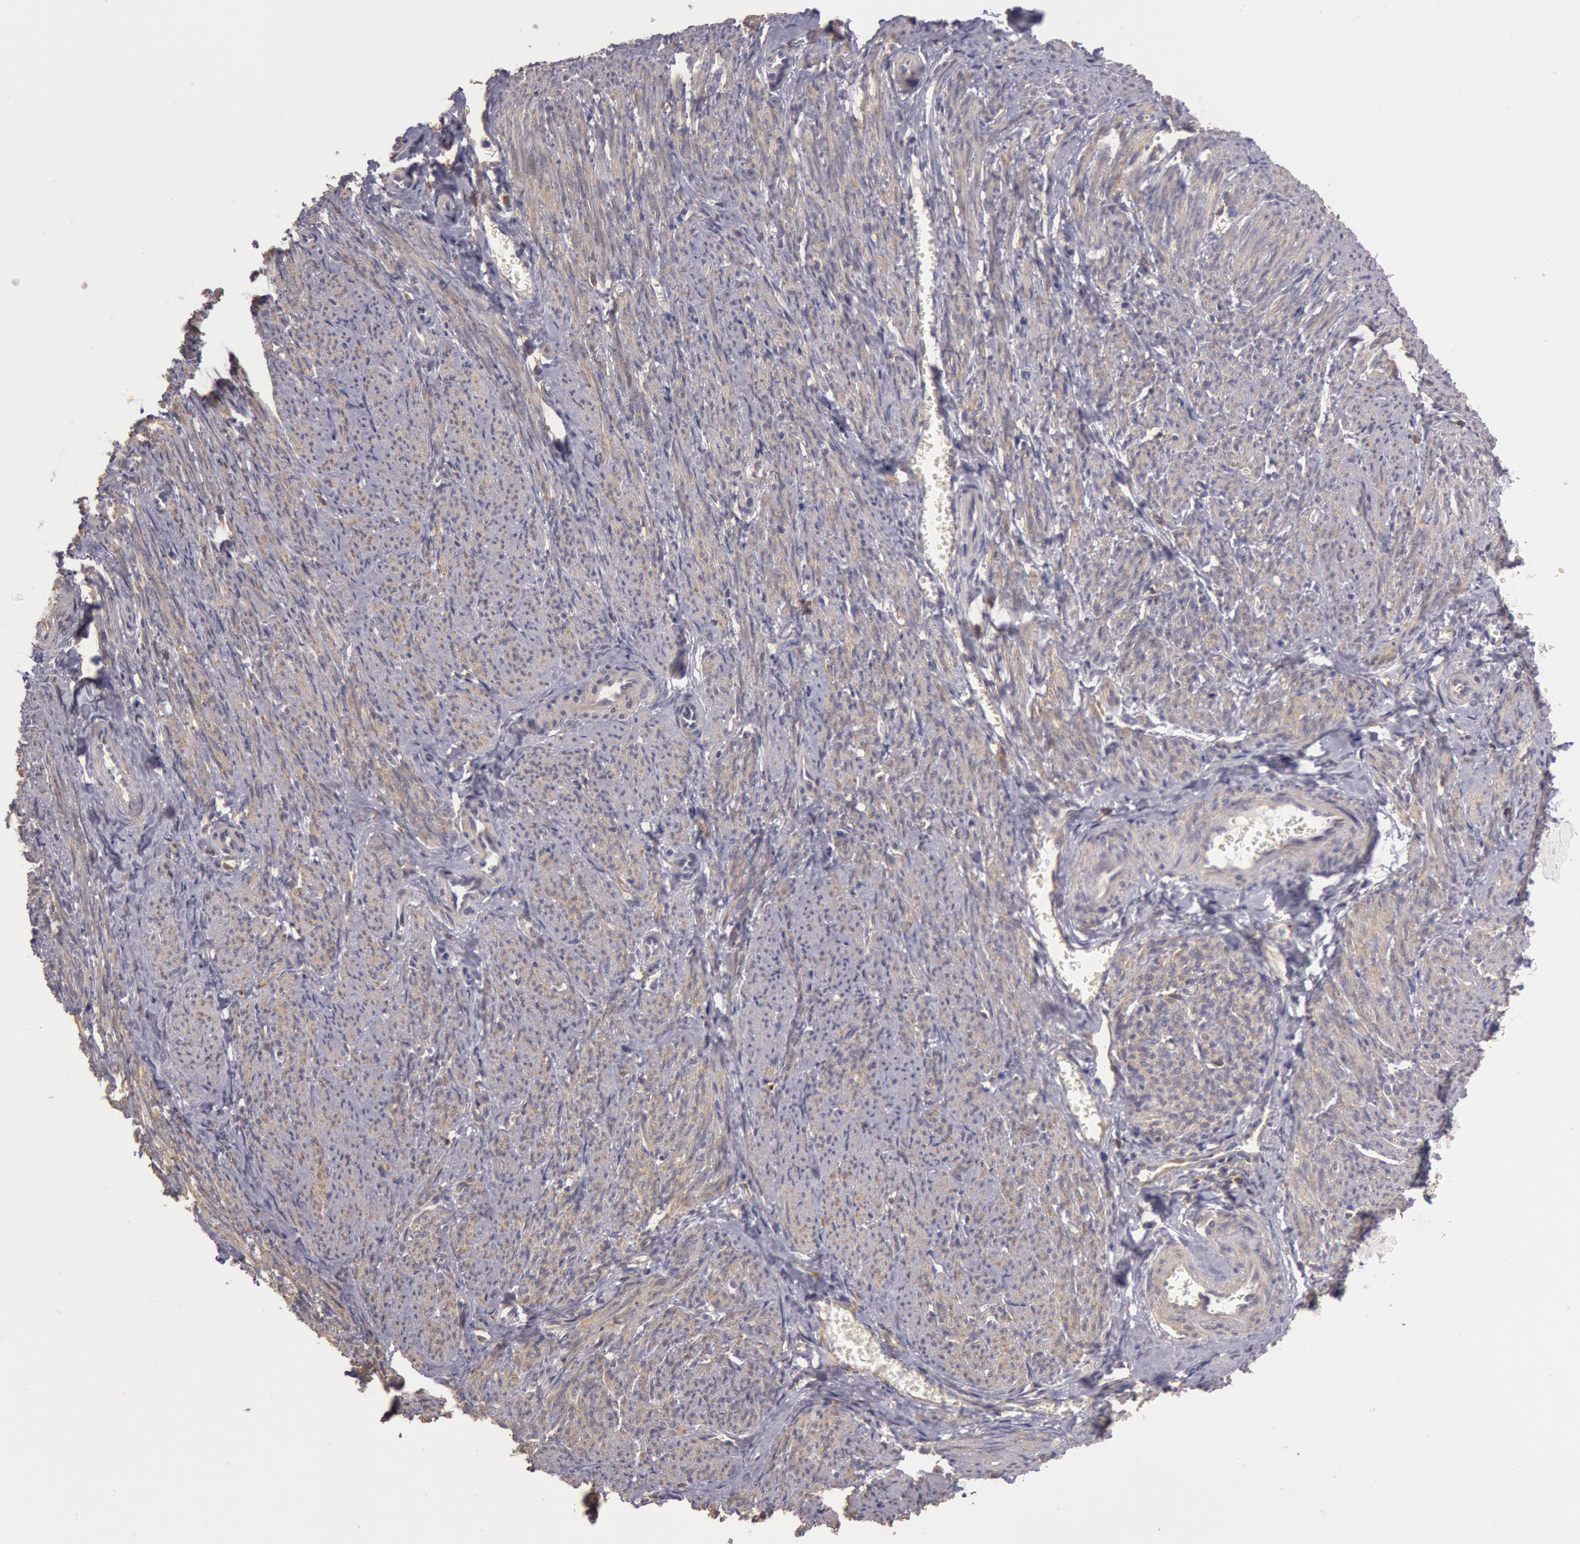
{"staining": {"intensity": "weak", "quantity": ">75%", "location": "cytoplasmic/membranous"}, "tissue": "smooth muscle", "cell_type": "Smooth muscle cells", "image_type": "normal", "snomed": [{"axis": "morphology", "description": "Normal tissue, NOS"}, {"axis": "topography", "description": "Smooth muscle"}, {"axis": "topography", "description": "Cervix"}], "caption": "Smooth muscle cells show weak cytoplasmic/membranous positivity in about >75% of cells in benign smooth muscle. The protein is stained brown, and the nuclei are stained in blue (DAB IHC with brightfield microscopy, high magnification).", "gene": "NMT2", "patient": {"sex": "female", "age": 70}}